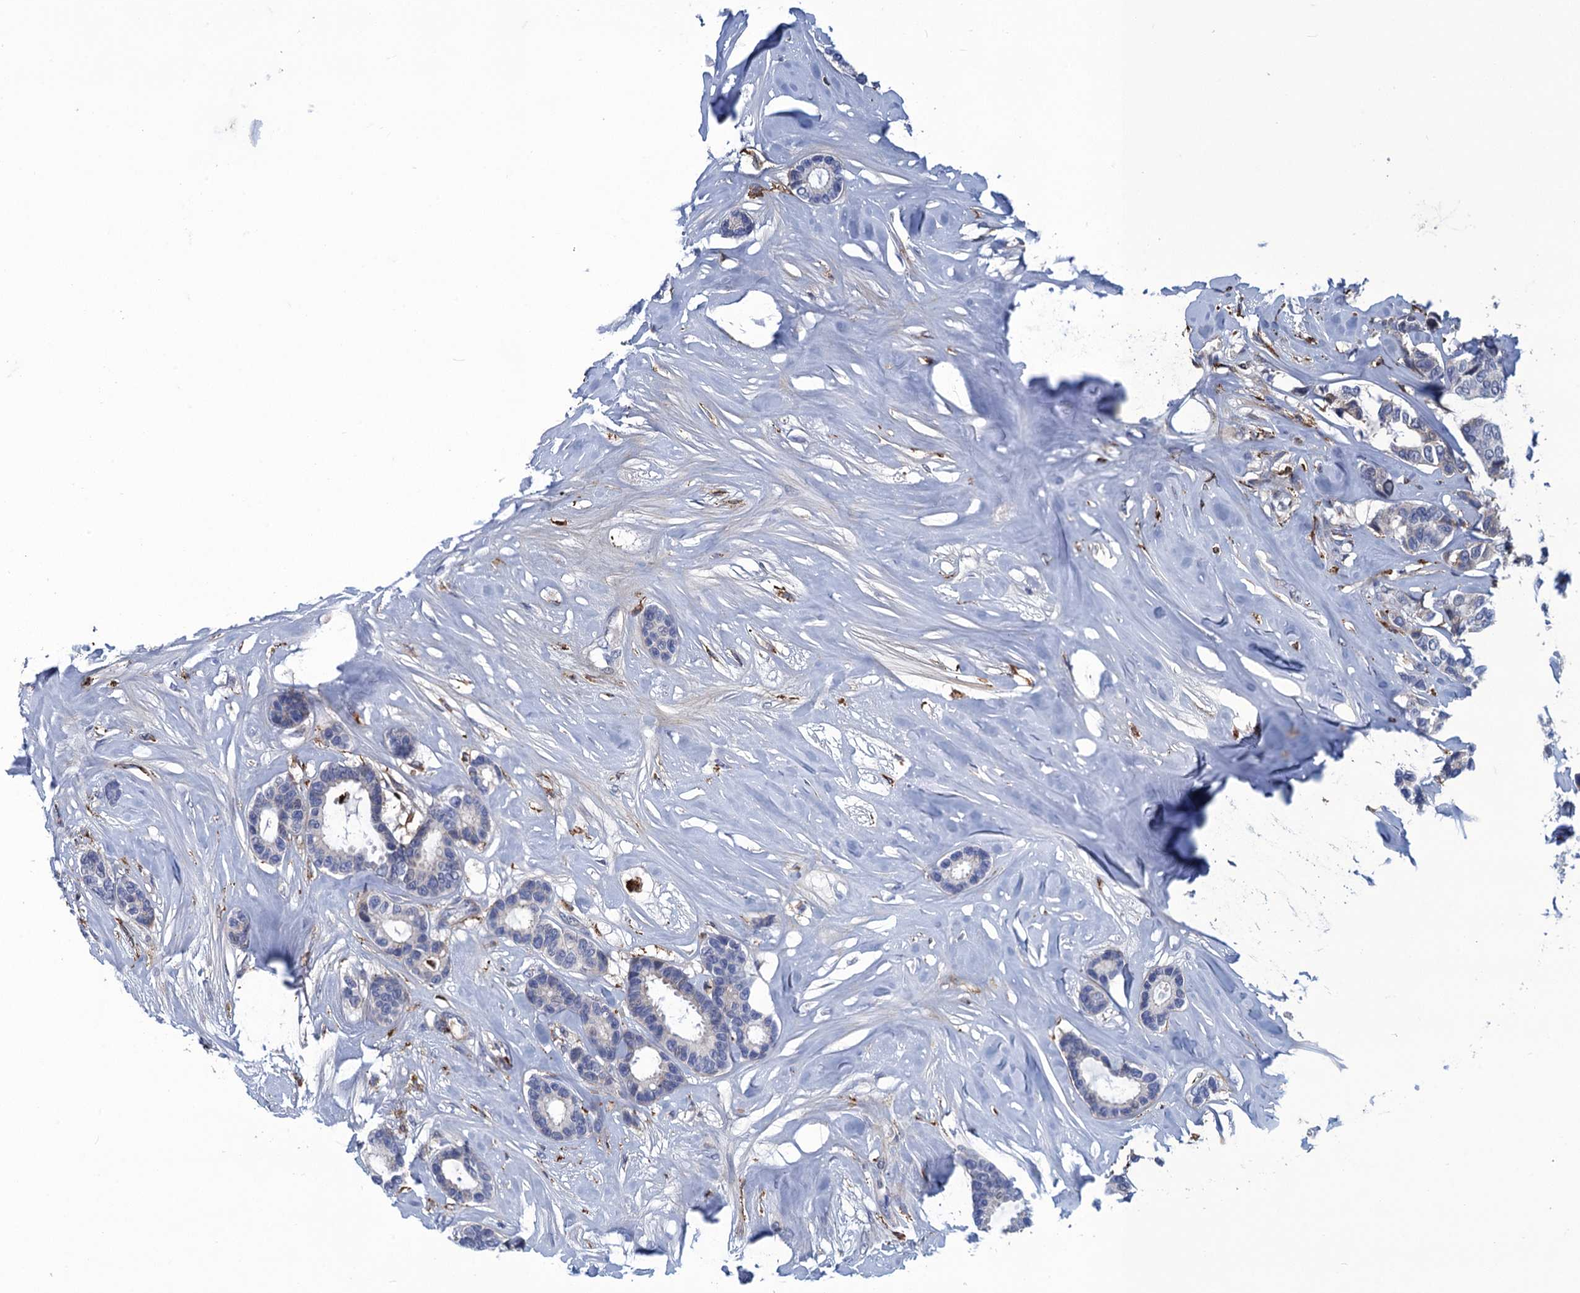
{"staining": {"intensity": "negative", "quantity": "none", "location": "none"}, "tissue": "breast cancer", "cell_type": "Tumor cells", "image_type": "cancer", "snomed": [{"axis": "morphology", "description": "Duct carcinoma"}, {"axis": "topography", "description": "Breast"}], "caption": "A high-resolution histopathology image shows IHC staining of breast infiltrating ductal carcinoma, which reveals no significant expression in tumor cells. The staining was performed using DAB to visualize the protein expression in brown, while the nuclei were stained in blue with hematoxylin (Magnification: 20x).", "gene": "DNHD1", "patient": {"sex": "female", "age": 87}}